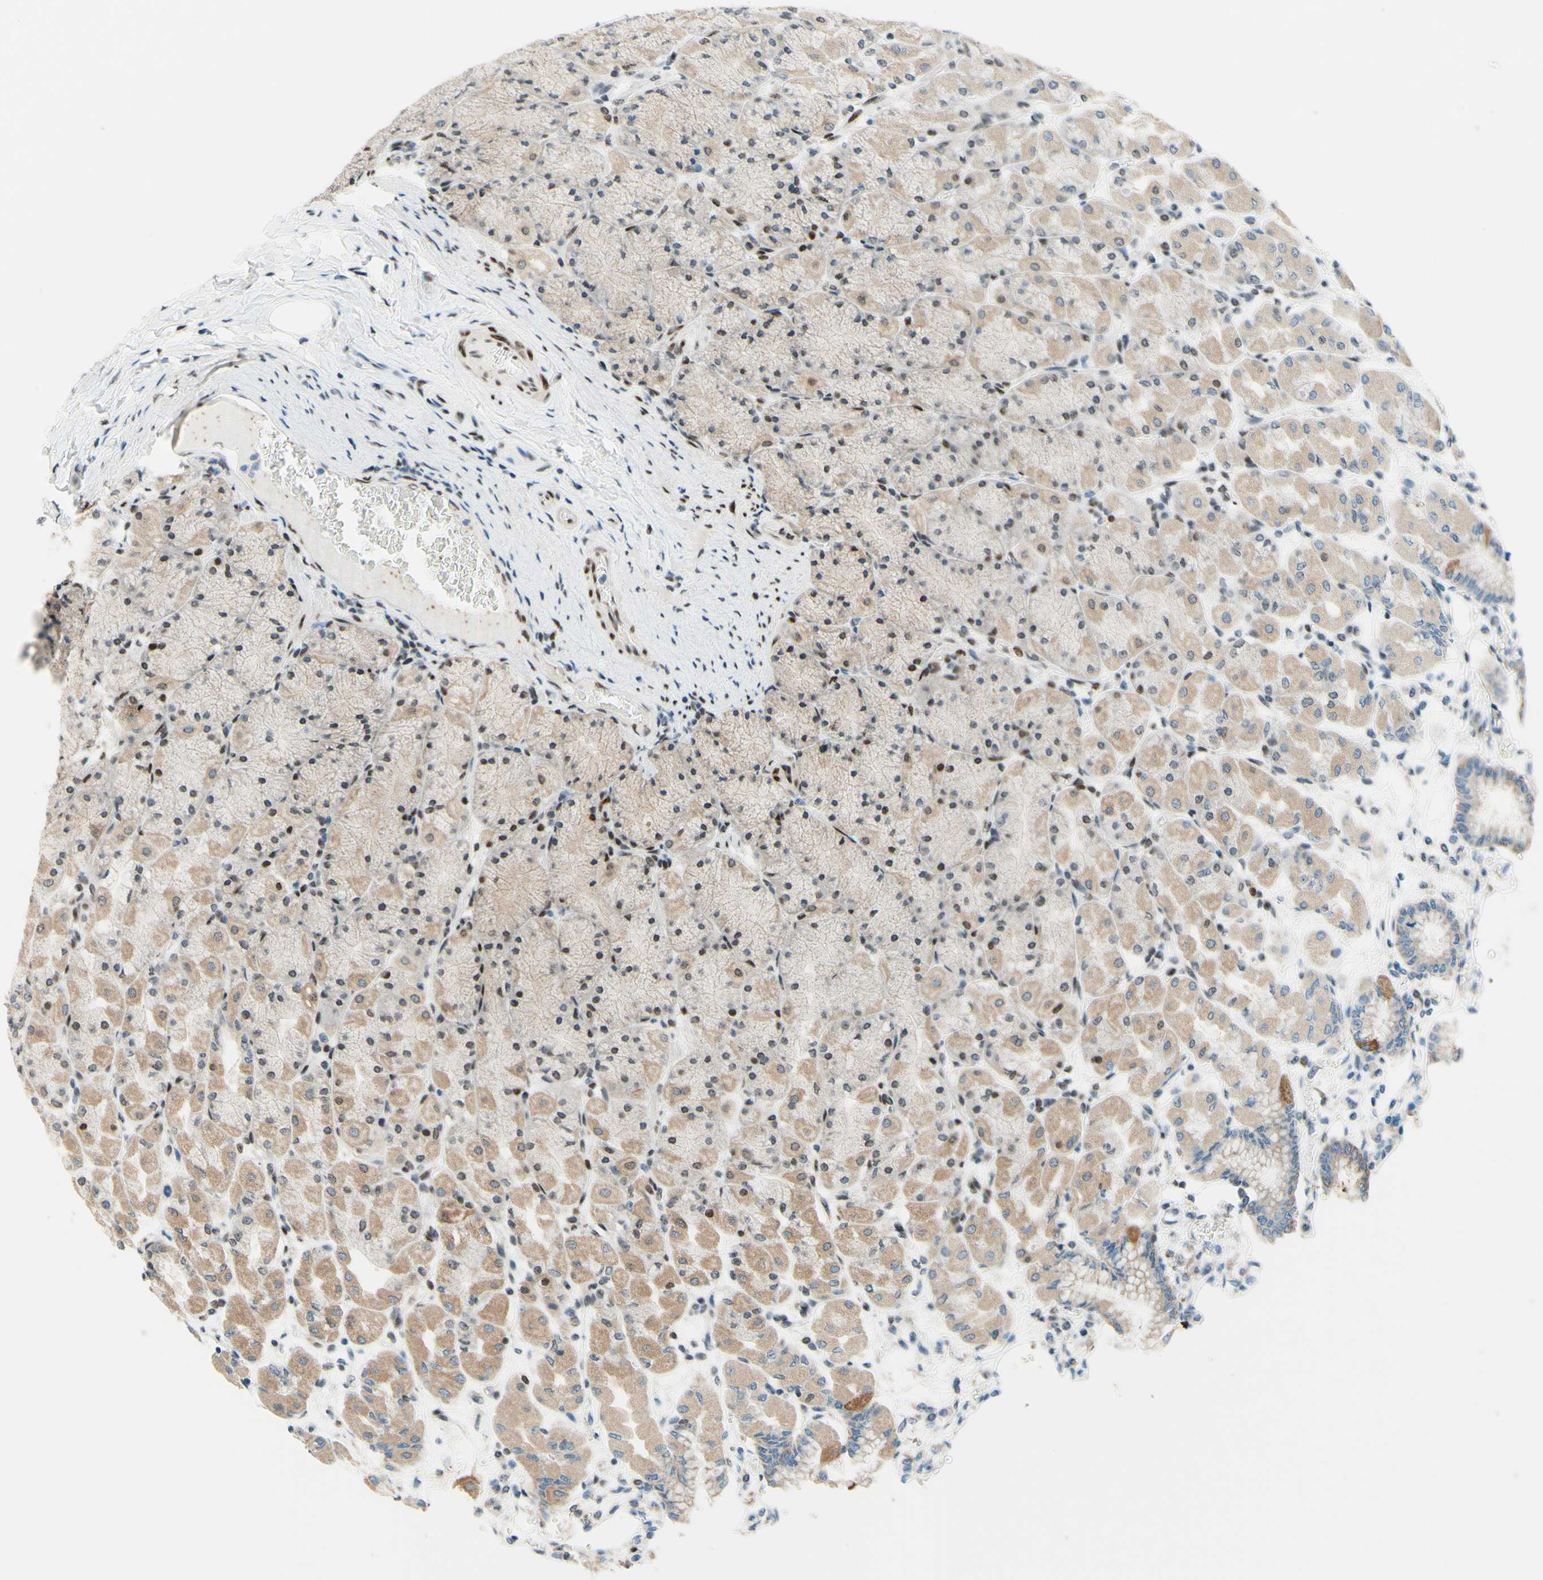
{"staining": {"intensity": "moderate", "quantity": "25%-75%", "location": "cytoplasmic/membranous,nuclear"}, "tissue": "stomach", "cell_type": "Glandular cells", "image_type": "normal", "snomed": [{"axis": "morphology", "description": "Normal tissue, NOS"}, {"axis": "topography", "description": "Stomach, upper"}], "caption": "Moderate cytoplasmic/membranous,nuclear protein staining is present in approximately 25%-75% of glandular cells in stomach.", "gene": "CBX7", "patient": {"sex": "female", "age": 56}}